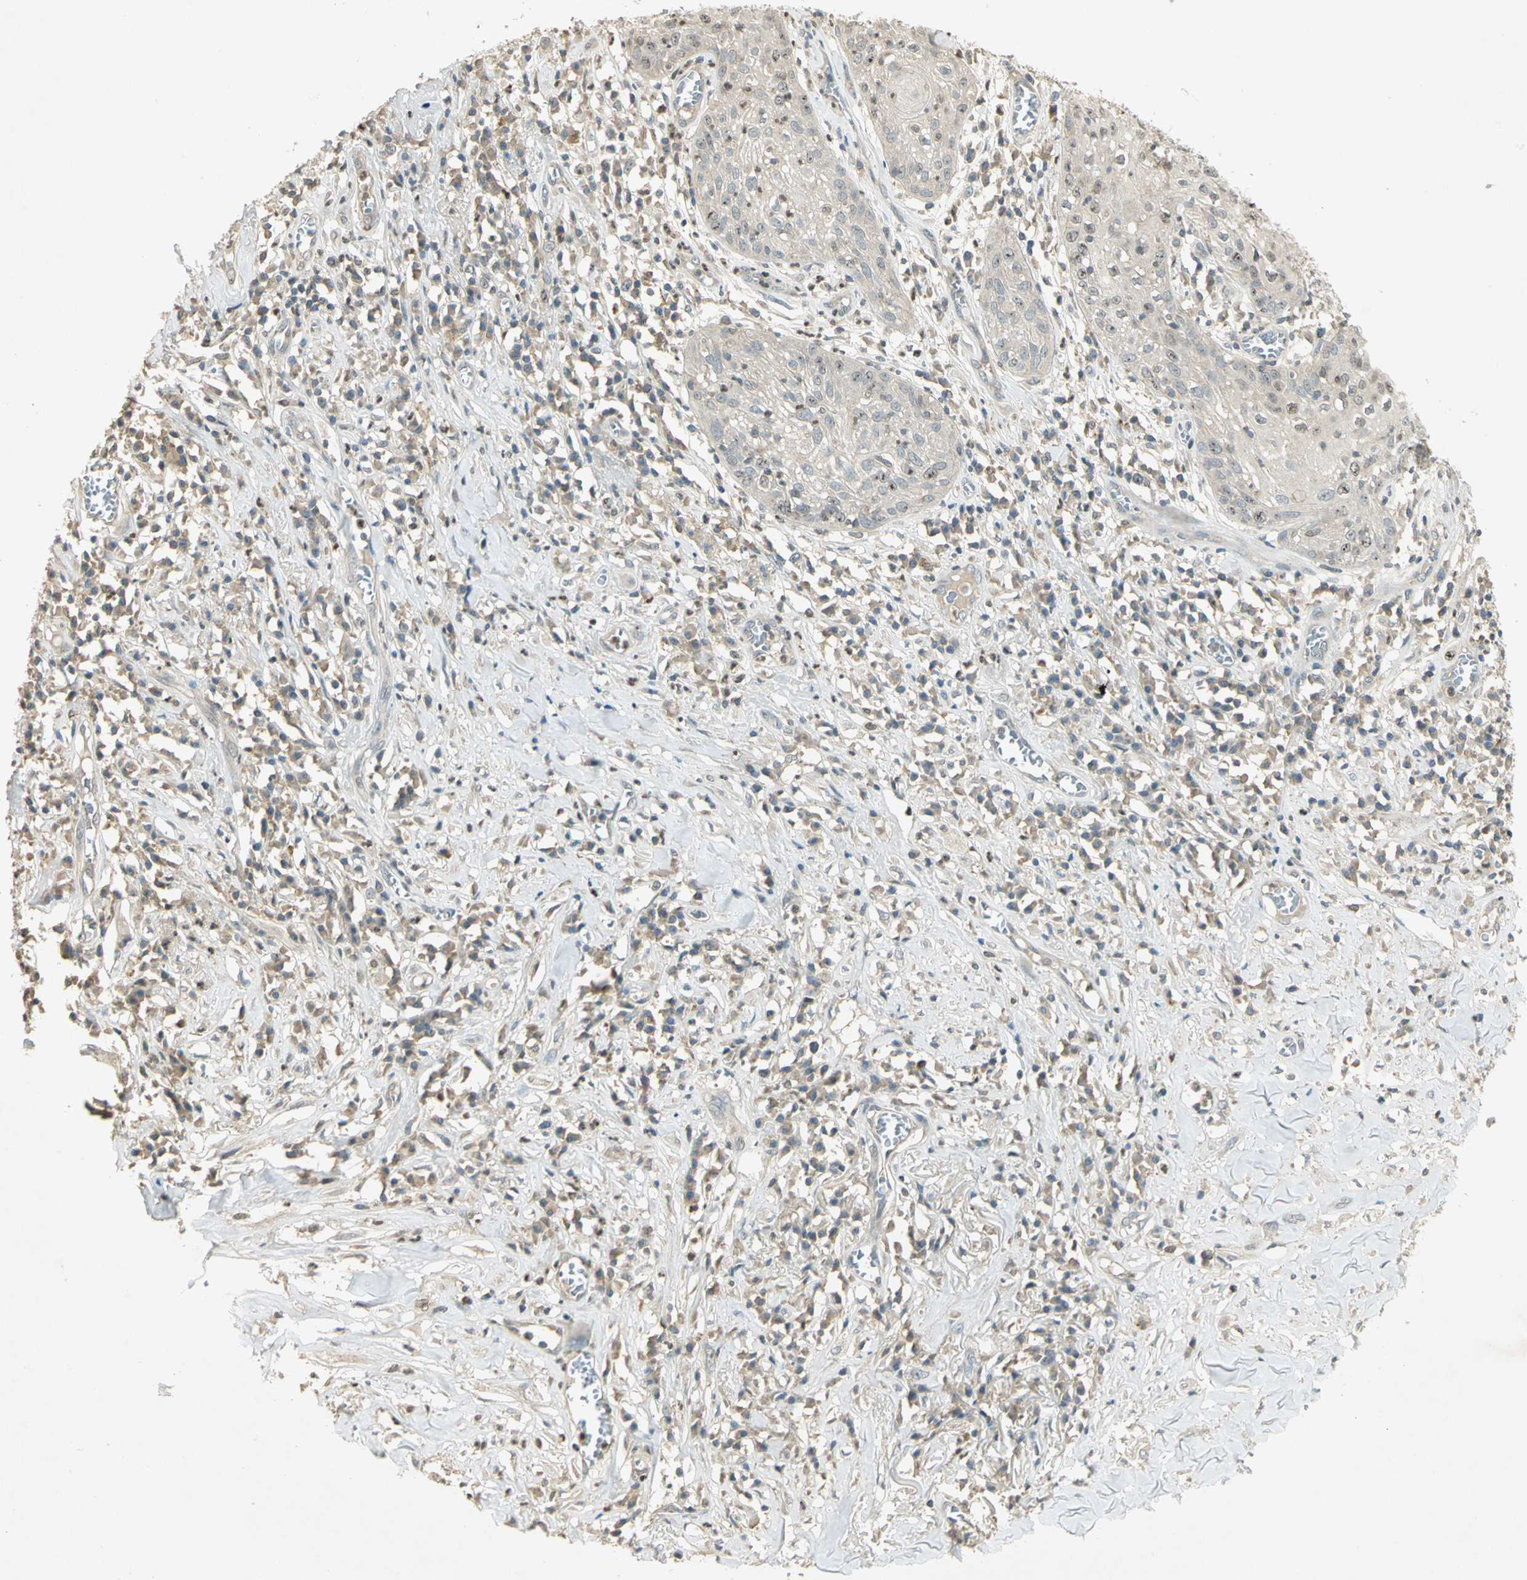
{"staining": {"intensity": "weak", "quantity": "<25%", "location": "nuclear"}, "tissue": "skin cancer", "cell_type": "Tumor cells", "image_type": "cancer", "snomed": [{"axis": "morphology", "description": "Squamous cell carcinoma, NOS"}, {"axis": "topography", "description": "Skin"}], "caption": "Immunohistochemical staining of human squamous cell carcinoma (skin) displays no significant staining in tumor cells.", "gene": "BIRC2", "patient": {"sex": "male", "age": 65}}